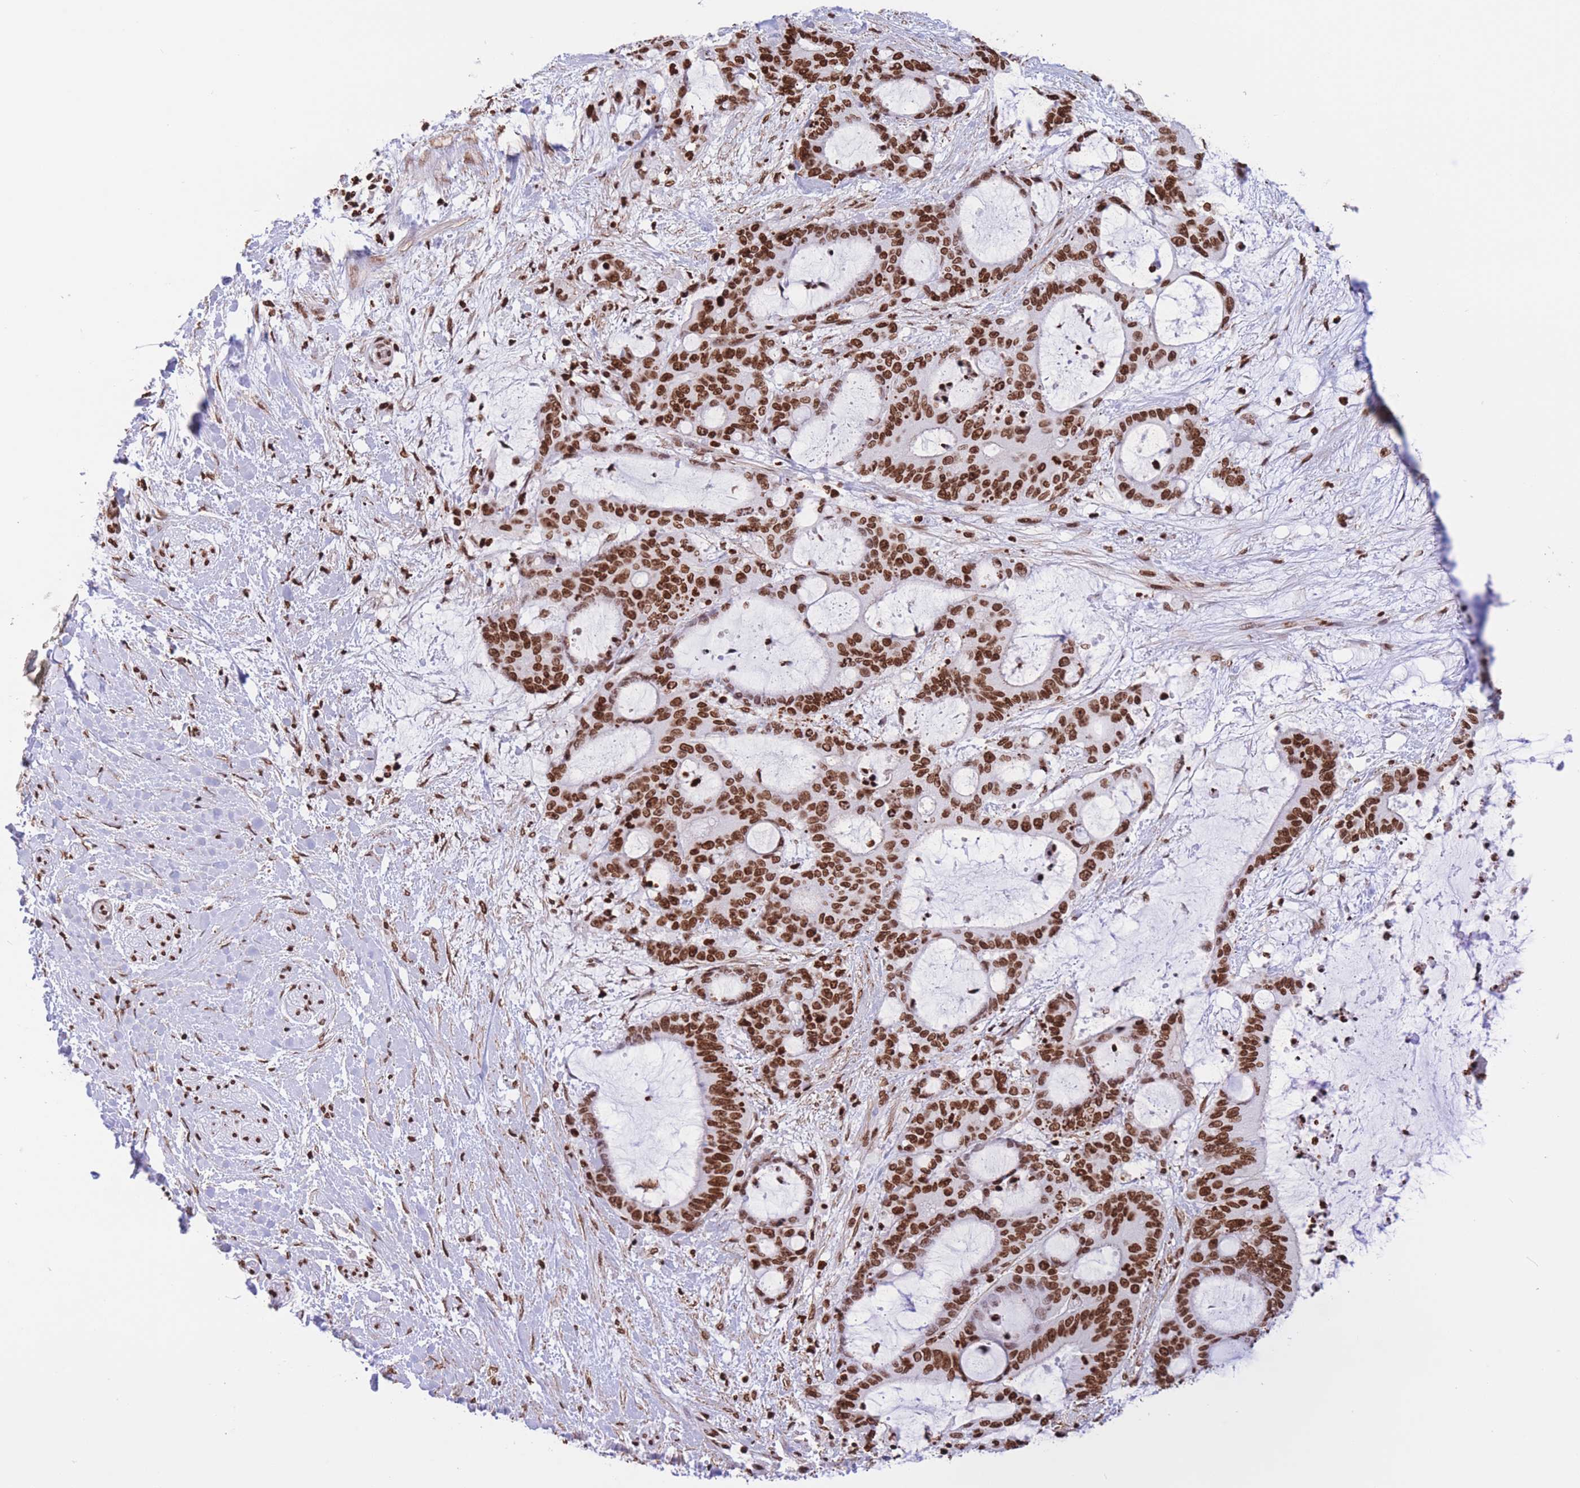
{"staining": {"intensity": "strong", "quantity": ">75%", "location": "nuclear"}, "tissue": "liver cancer", "cell_type": "Tumor cells", "image_type": "cancer", "snomed": [{"axis": "morphology", "description": "Normal tissue, NOS"}, {"axis": "morphology", "description": "Cholangiocarcinoma"}, {"axis": "topography", "description": "Liver"}, {"axis": "topography", "description": "Peripheral nerve tissue"}], "caption": "Liver cancer stained with DAB immunohistochemistry (IHC) reveals high levels of strong nuclear expression in approximately >75% of tumor cells. The staining is performed using DAB brown chromogen to label protein expression. The nuclei are counter-stained blue using hematoxylin.", "gene": "H2BC11", "patient": {"sex": "female", "age": 73}}